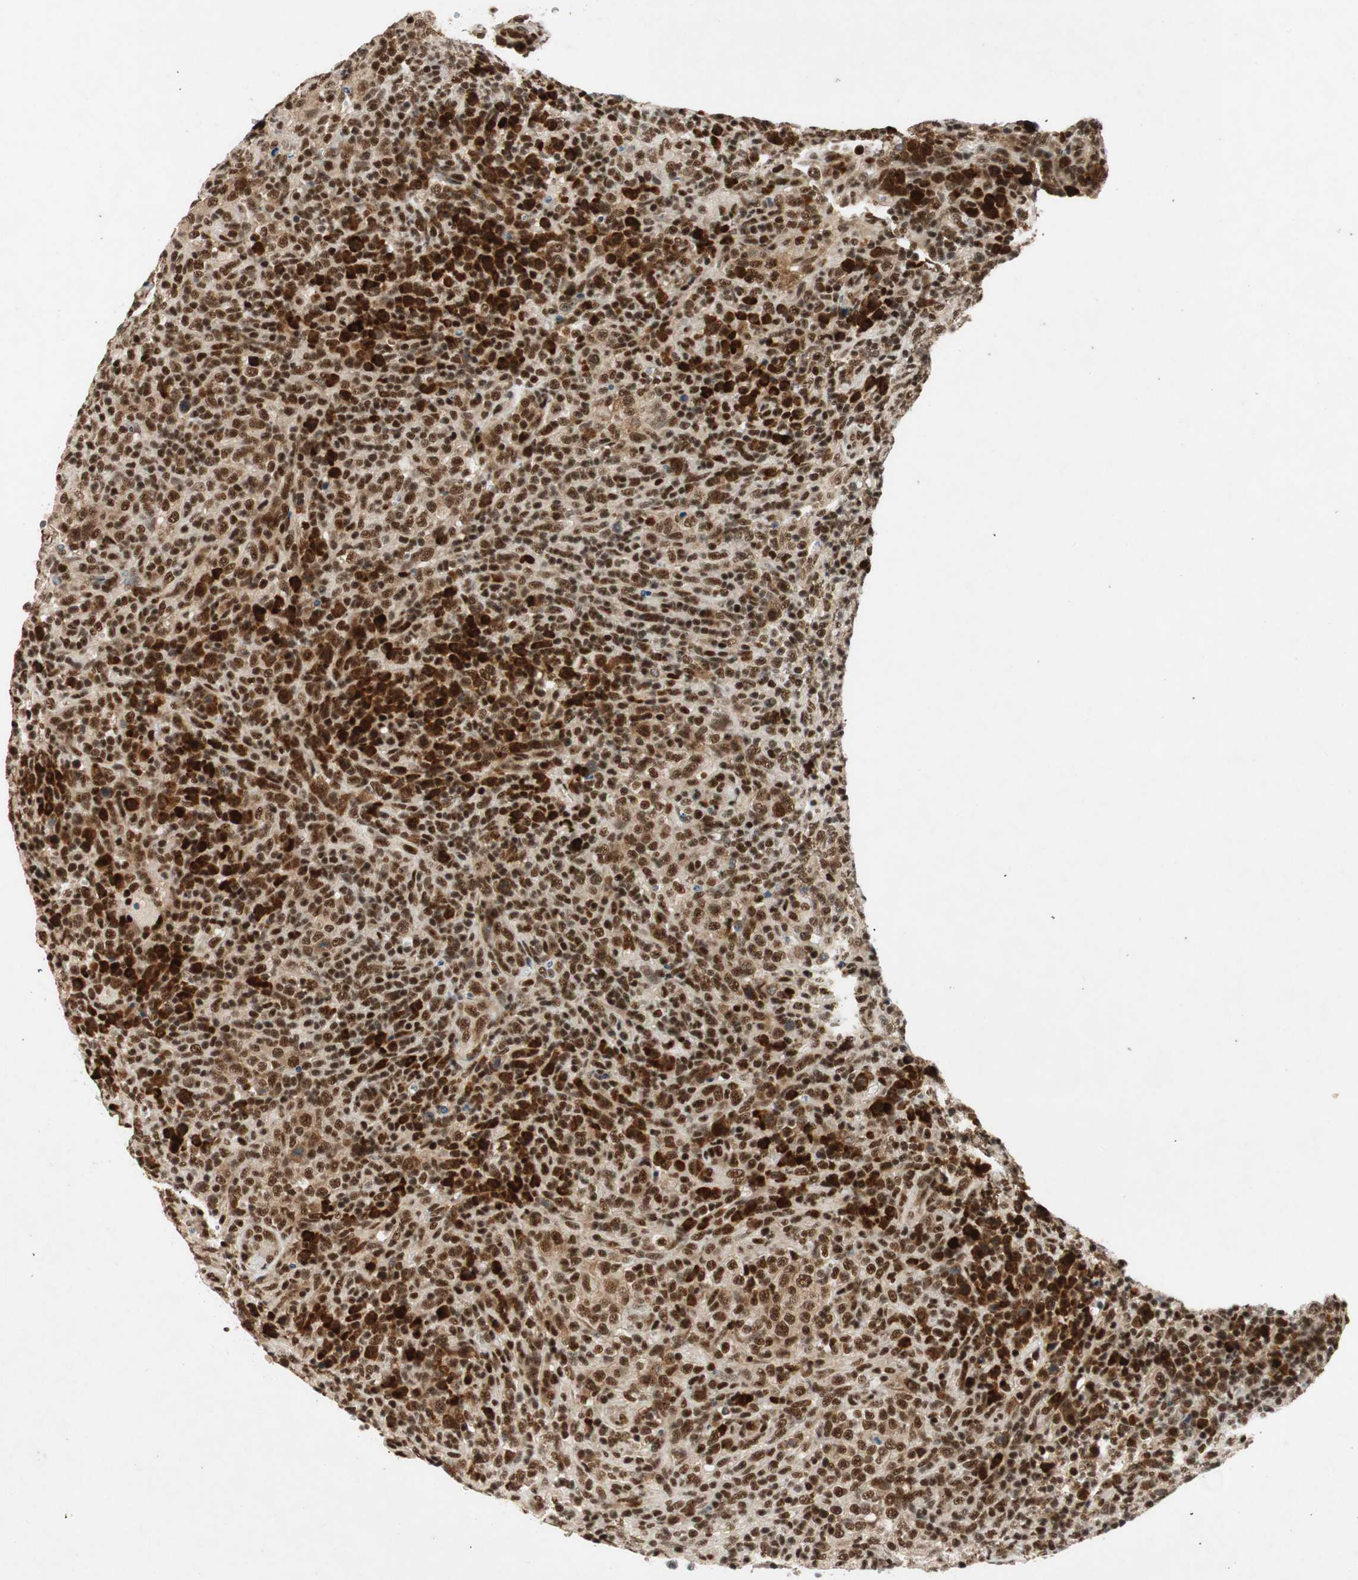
{"staining": {"intensity": "strong", "quantity": ">75%", "location": "nuclear"}, "tissue": "lymphoma", "cell_type": "Tumor cells", "image_type": "cancer", "snomed": [{"axis": "morphology", "description": "Malignant lymphoma, non-Hodgkin's type, High grade"}, {"axis": "topography", "description": "Lymph node"}], "caption": "An image of human high-grade malignant lymphoma, non-Hodgkin's type stained for a protein reveals strong nuclear brown staining in tumor cells.", "gene": "NCBP3", "patient": {"sex": "female", "age": 76}}